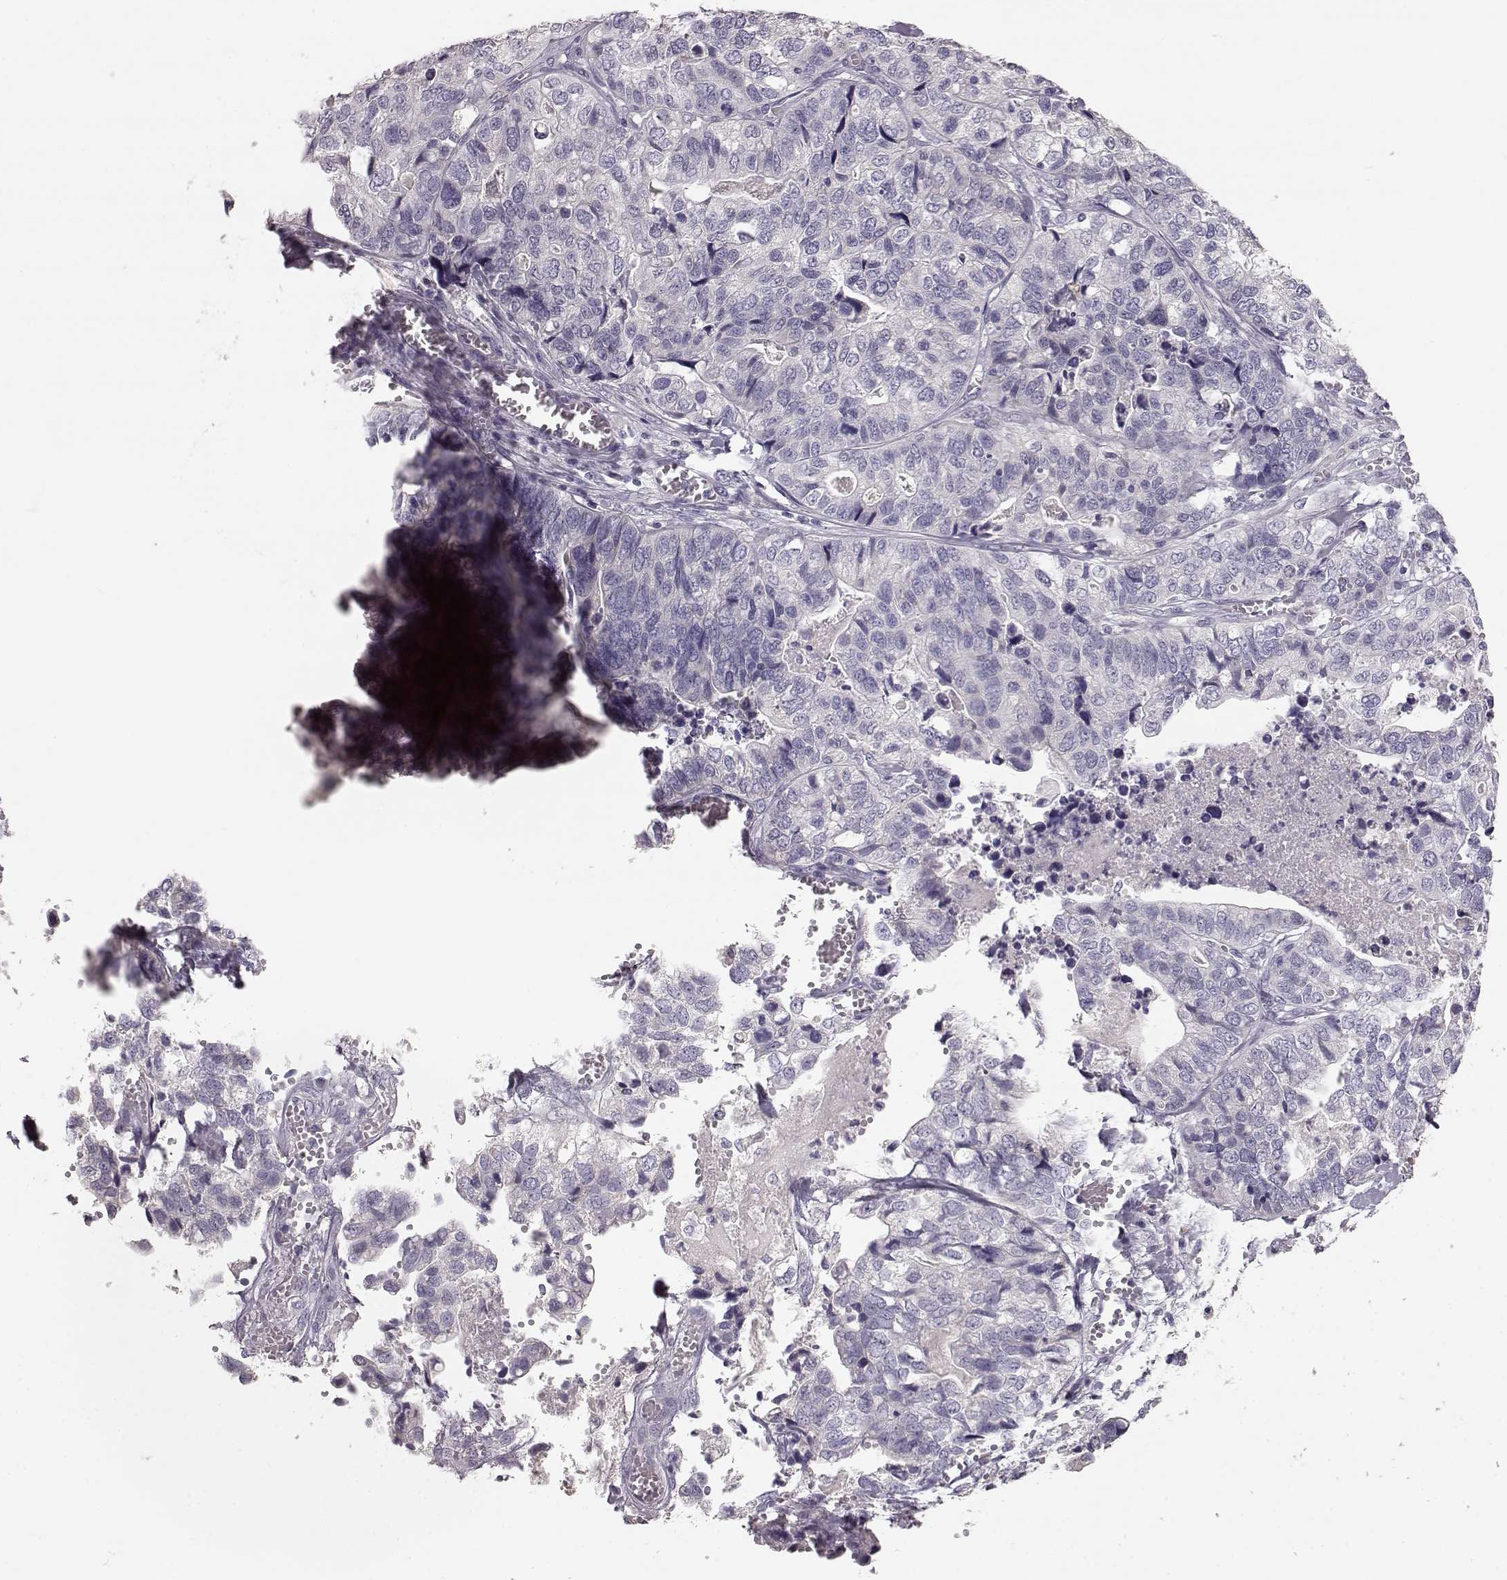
{"staining": {"intensity": "negative", "quantity": "none", "location": "none"}, "tissue": "stomach cancer", "cell_type": "Tumor cells", "image_type": "cancer", "snomed": [{"axis": "morphology", "description": "Adenocarcinoma, NOS"}, {"axis": "topography", "description": "Stomach, upper"}], "caption": "Immunohistochemistry histopathology image of neoplastic tissue: stomach cancer stained with DAB shows no significant protein expression in tumor cells. The staining was performed using DAB (3,3'-diaminobenzidine) to visualize the protein expression in brown, while the nuclei were stained in blue with hematoxylin (Magnification: 20x).", "gene": "GHR", "patient": {"sex": "female", "age": 67}}